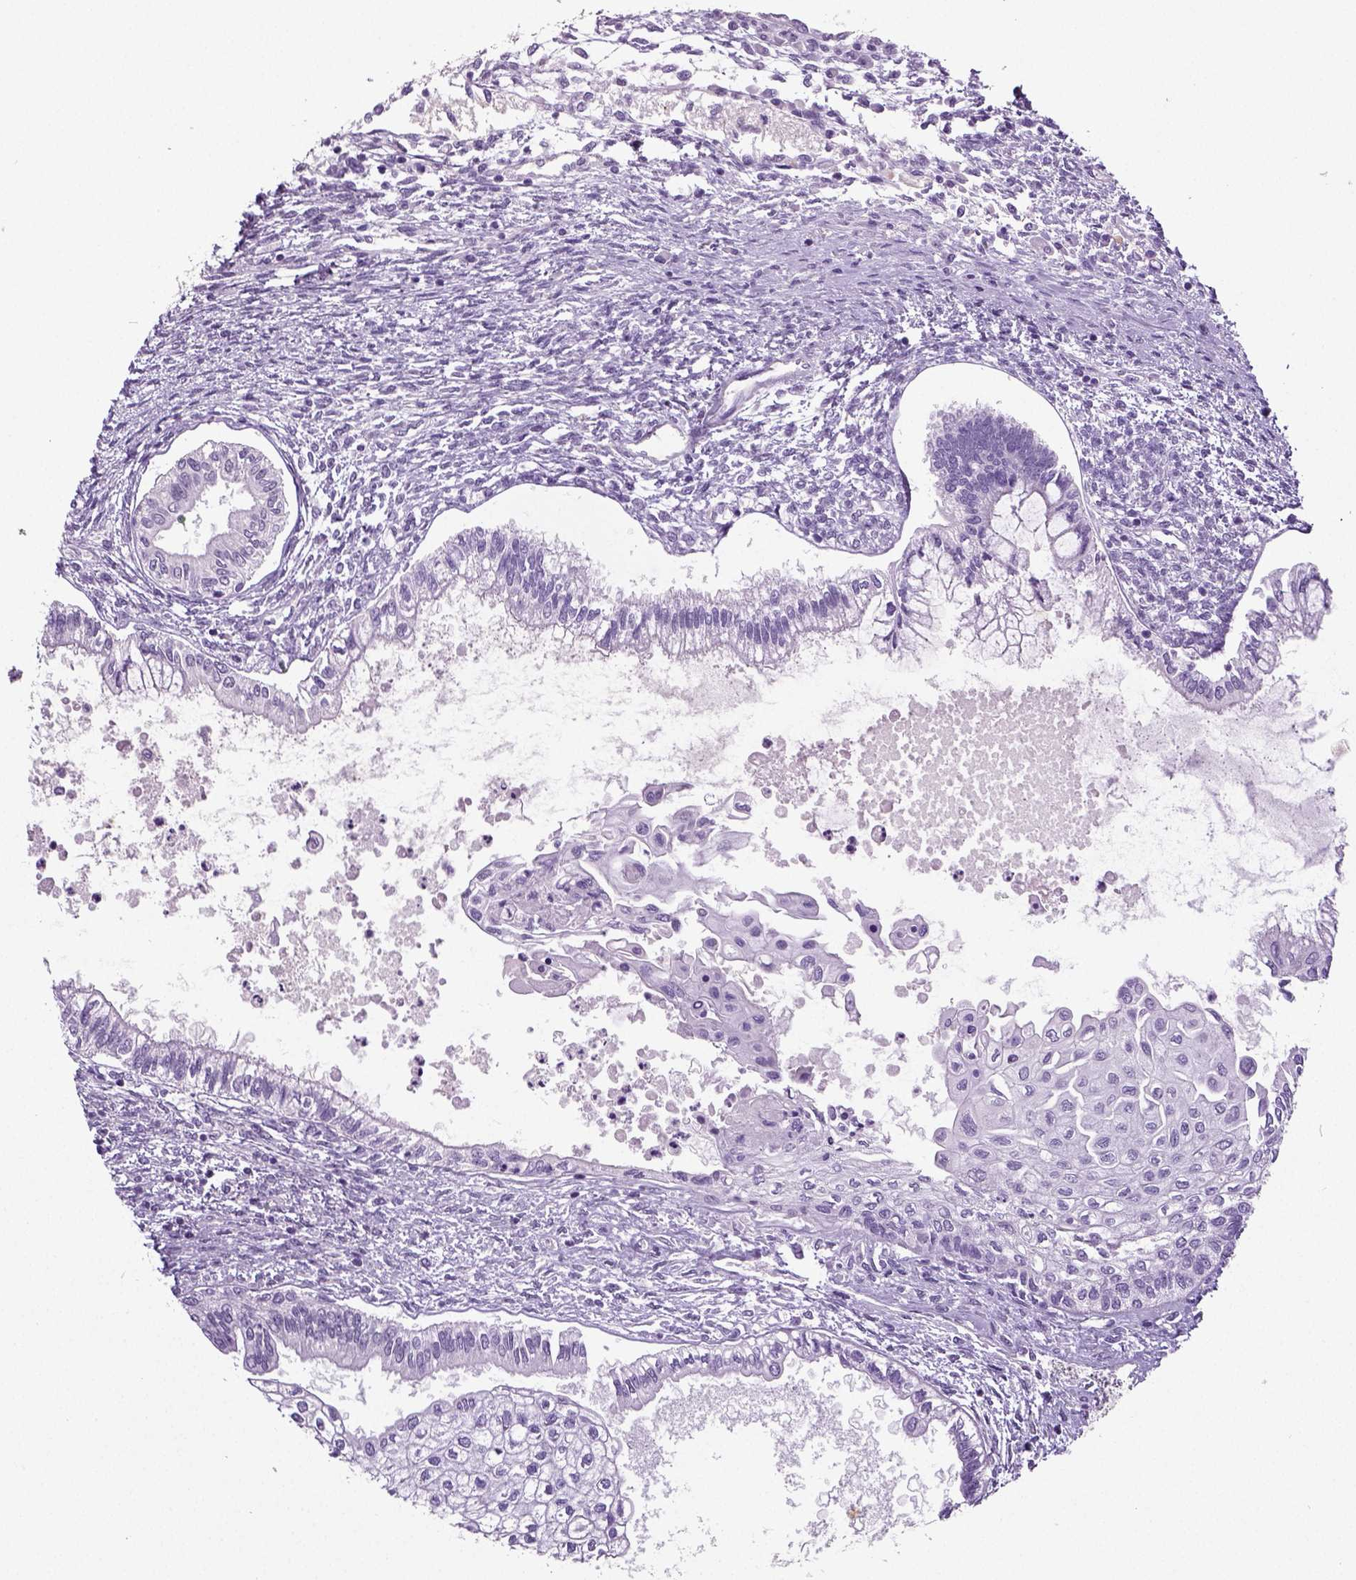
{"staining": {"intensity": "negative", "quantity": "none", "location": "none"}, "tissue": "testis cancer", "cell_type": "Tumor cells", "image_type": "cancer", "snomed": [{"axis": "morphology", "description": "Carcinoma, Embryonal, NOS"}, {"axis": "topography", "description": "Testis"}], "caption": "Immunohistochemistry (IHC) of testis cancer (embryonal carcinoma) demonstrates no expression in tumor cells.", "gene": "NECAB2", "patient": {"sex": "male", "age": 37}}